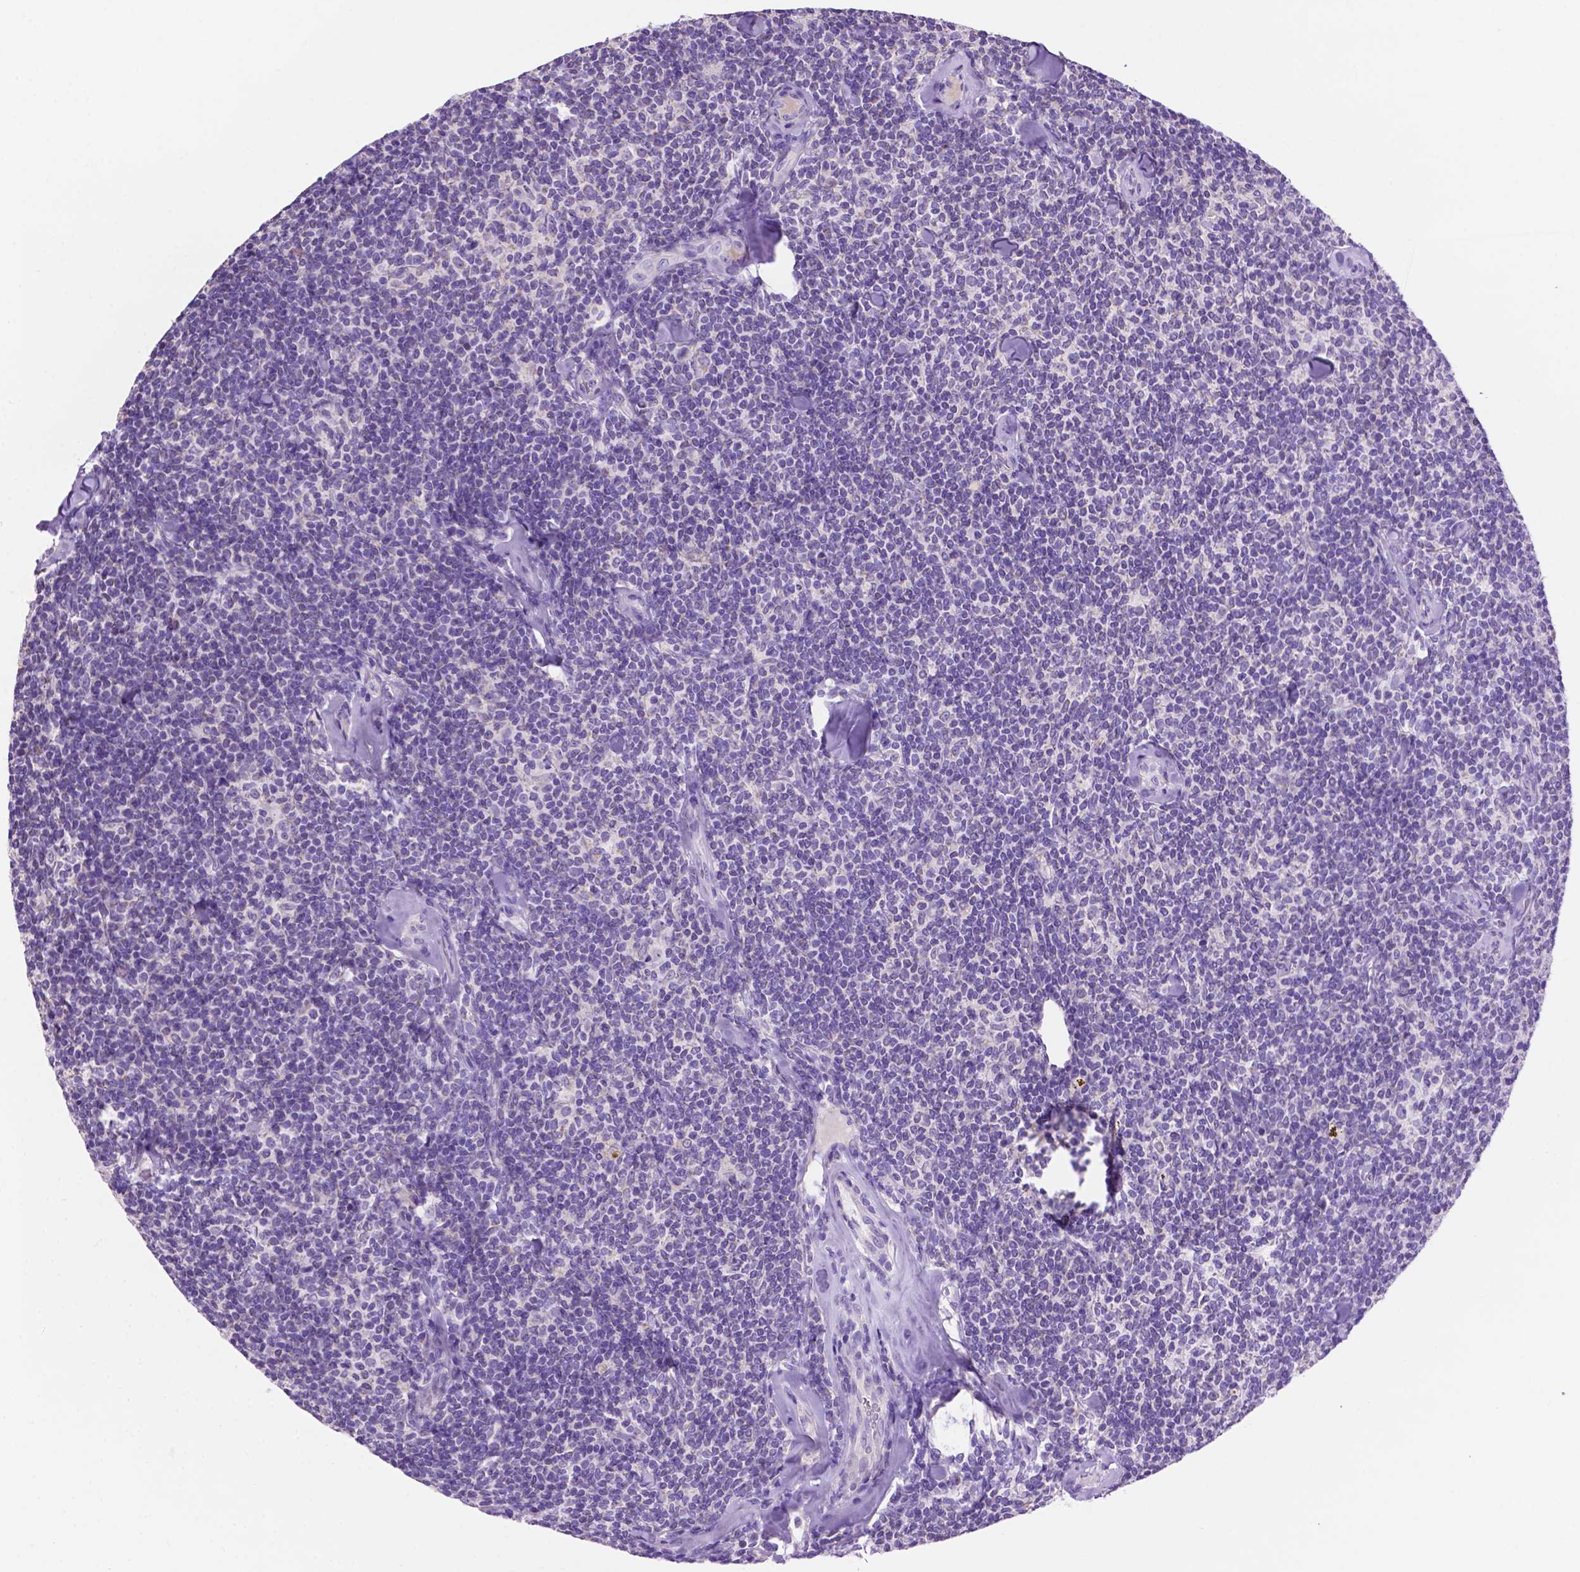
{"staining": {"intensity": "negative", "quantity": "none", "location": "none"}, "tissue": "lymphoma", "cell_type": "Tumor cells", "image_type": "cancer", "snomed": [{"axis": "morphology", "description": "Malignant lymphoma, non-Hodgkin's type, Low grade"}, {"axis": "topography", "description": "Lymph node"}], "caption": "A micrograph of human low-grade malignant lymphoma, non-Hodgkin's type is negative for staining in tumor cells. Nuclei are stained in blue.", "gene": "PHYHIP", "patient": {"sex": "female", "age": 56}}